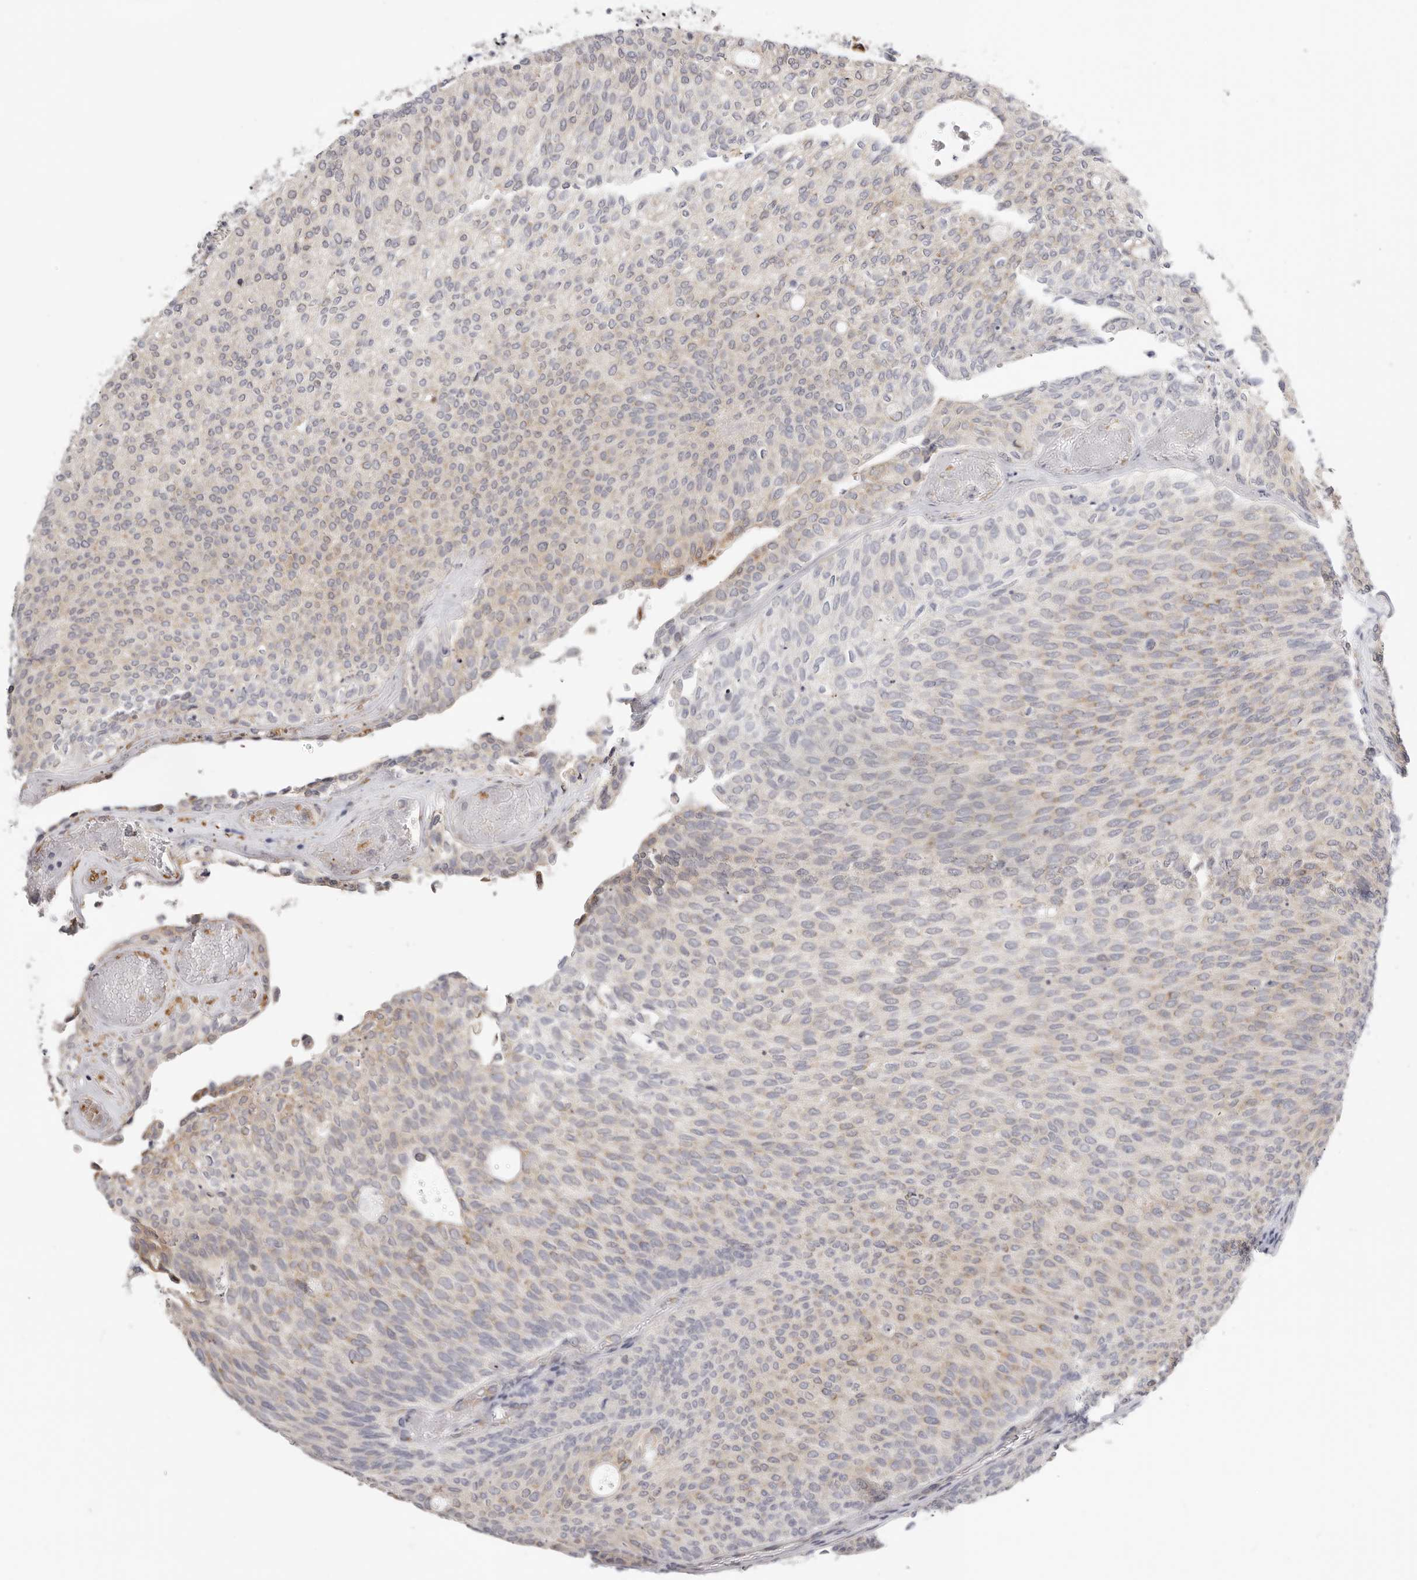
{"staining": {"intensity": "weak", "quantity": "25%-75%", "location": "cytoplasmic/membranous"}, "tissue": "urothelial cancer", "cell_type": "Tumor cells", "image_type": "cancer", "snomed": [{"axis": "morphology", "description": "Urothelial carcinoma, Low grade"}, {"axis": "topography", "description": "Urinary bladder"}], "caption": "Urothelial cancer stained with a brown dye reveals weak cytoplasmic/membranous positive staining in approximately 25%-75% of tumor cells.", "gene": "IL32", "patient": {"sex": "female", "age": 79}}